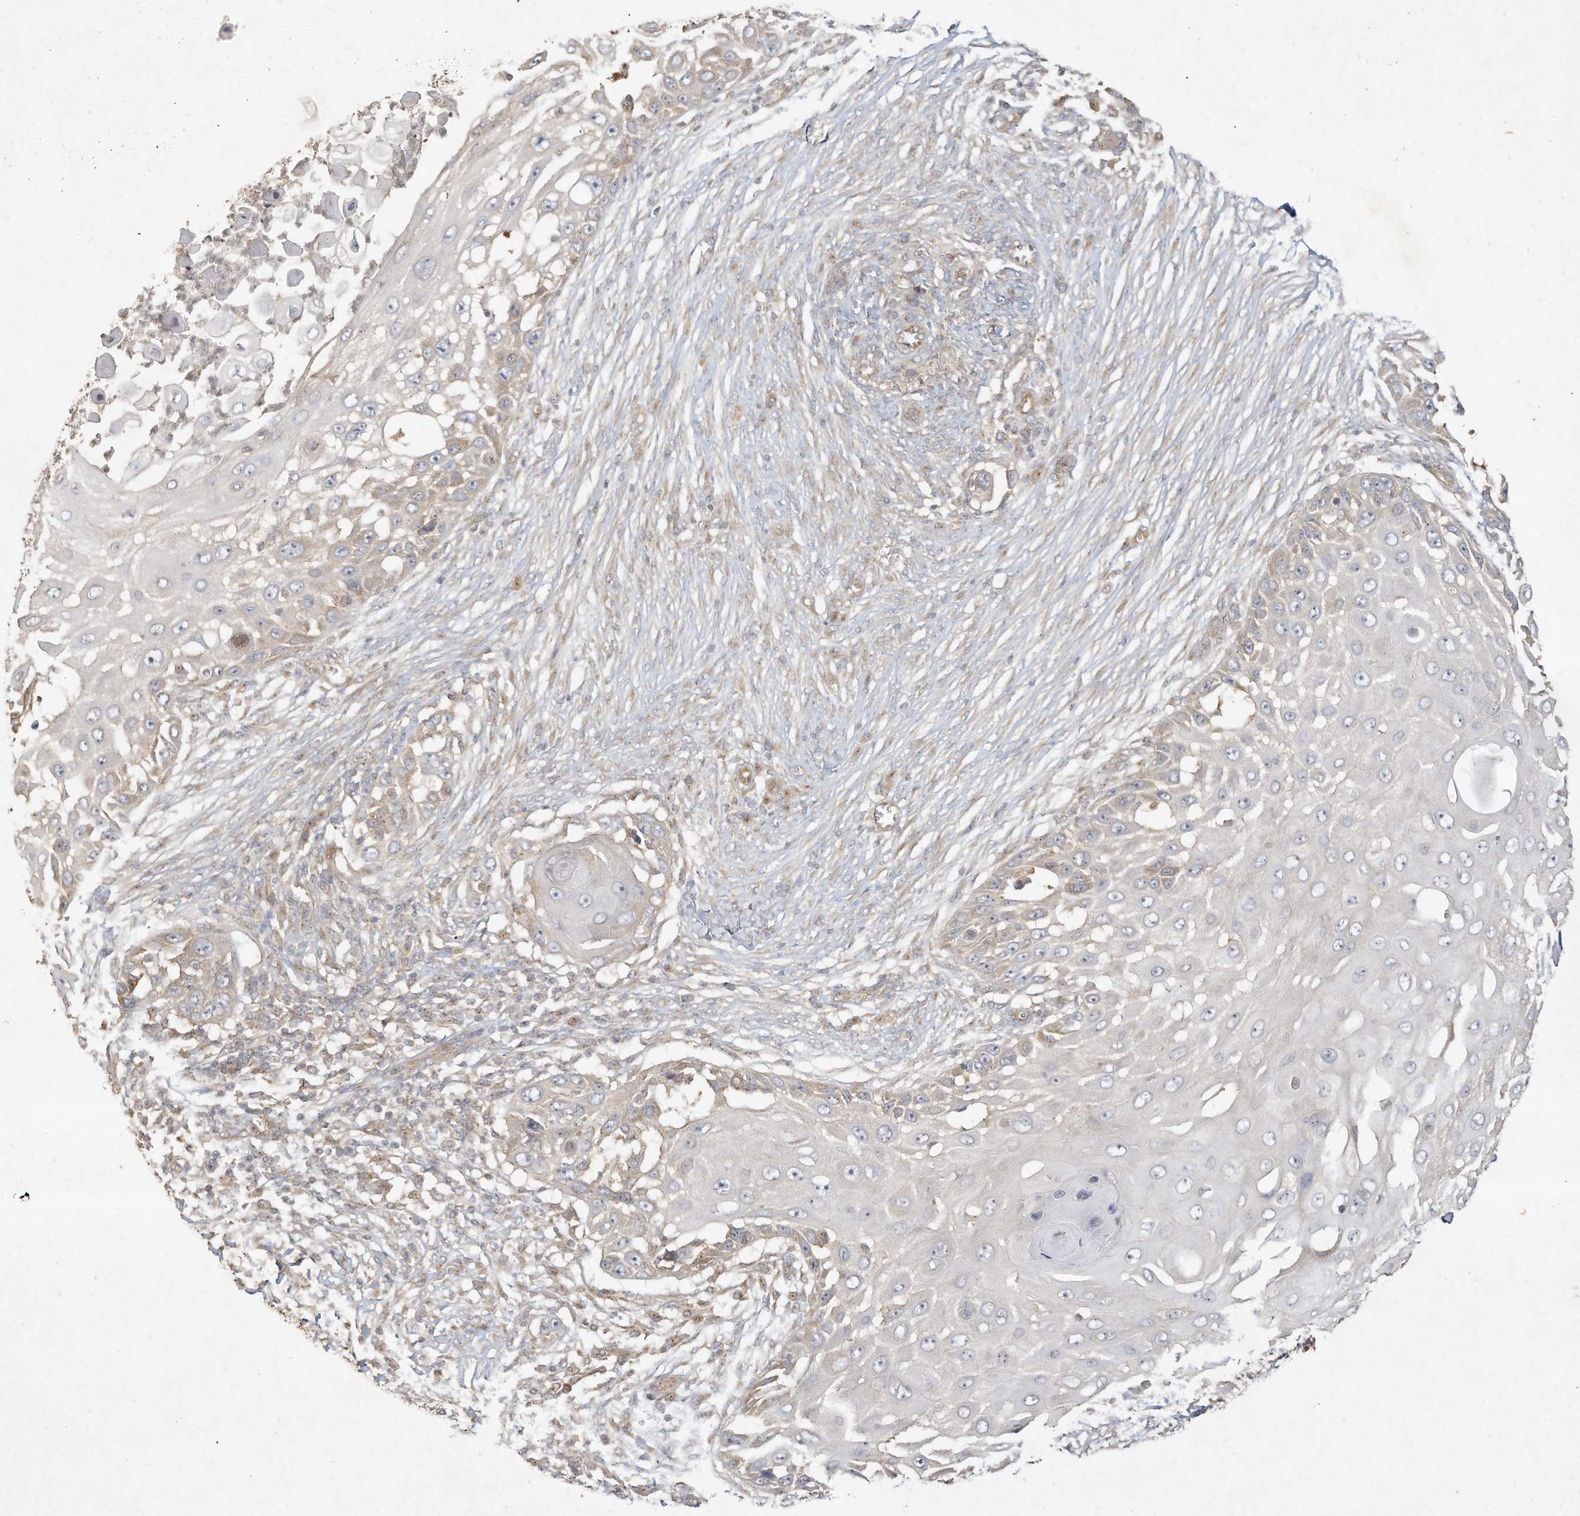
{"staining": {"intensity": "negative", "quantity": "none", "location": "none"}, "tissue": "skin cancer", "cell_type": "Tumor cells", "image_type": "cancer", "snomed": [{"axis": "morphology", "description": "Squamous cell carcinoma, NOS"}, {"axis": "topography", "description": "Skin"}], "caption": "High magnification brightfield microscopy of skin cancer (squamous cell carcinoma) stained with DAB (brown) and counterstained with hematoxylin (blue): tumor cells show no significant staining. (IHC, brightfield microscopy, high magnification).", "gene": "DYNC1I2", "patient": {"sex": "female", "age": 44}}